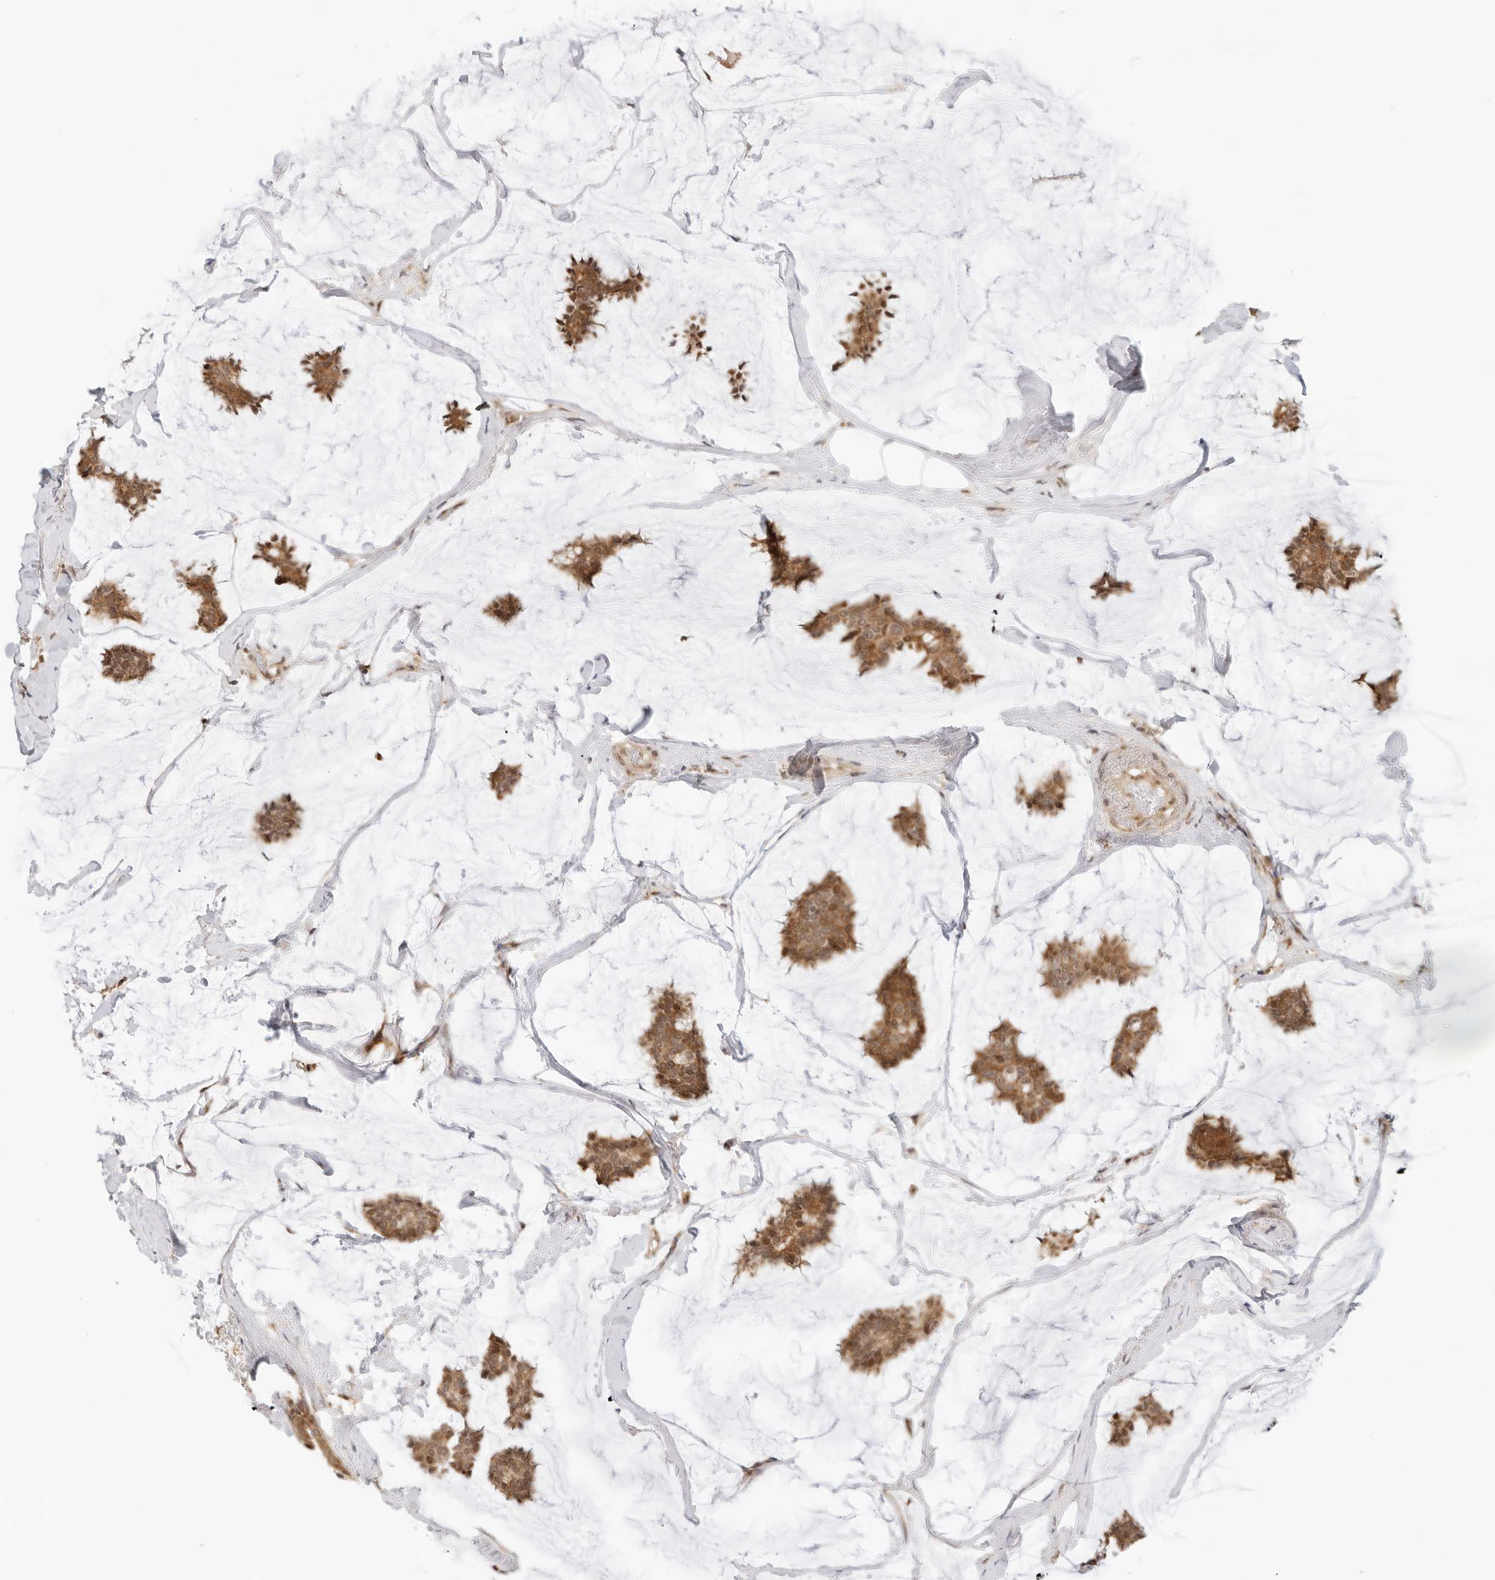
{"staining": {"intensity": "moderate", "quantity": ">75%", "location": "cytoplasmic/membranous"}, "tissue": "breast cancer", "cell_type": "Tumor cells", "image_type": "cancer", "snomed": [{"axis": "morphology", "description": "Duct carcinoma"}, {"axis": "topography", "description": "Breast"}], "caption": "Brown immunohistochemical staining in human breast cancer (invasive ductal carcinoma) shows moderate cytoplasmic/membranous staining in approximately >75% of tumor cells.", "gene": "RC3H1", "patient": {"sex": "female", "age": 93}}